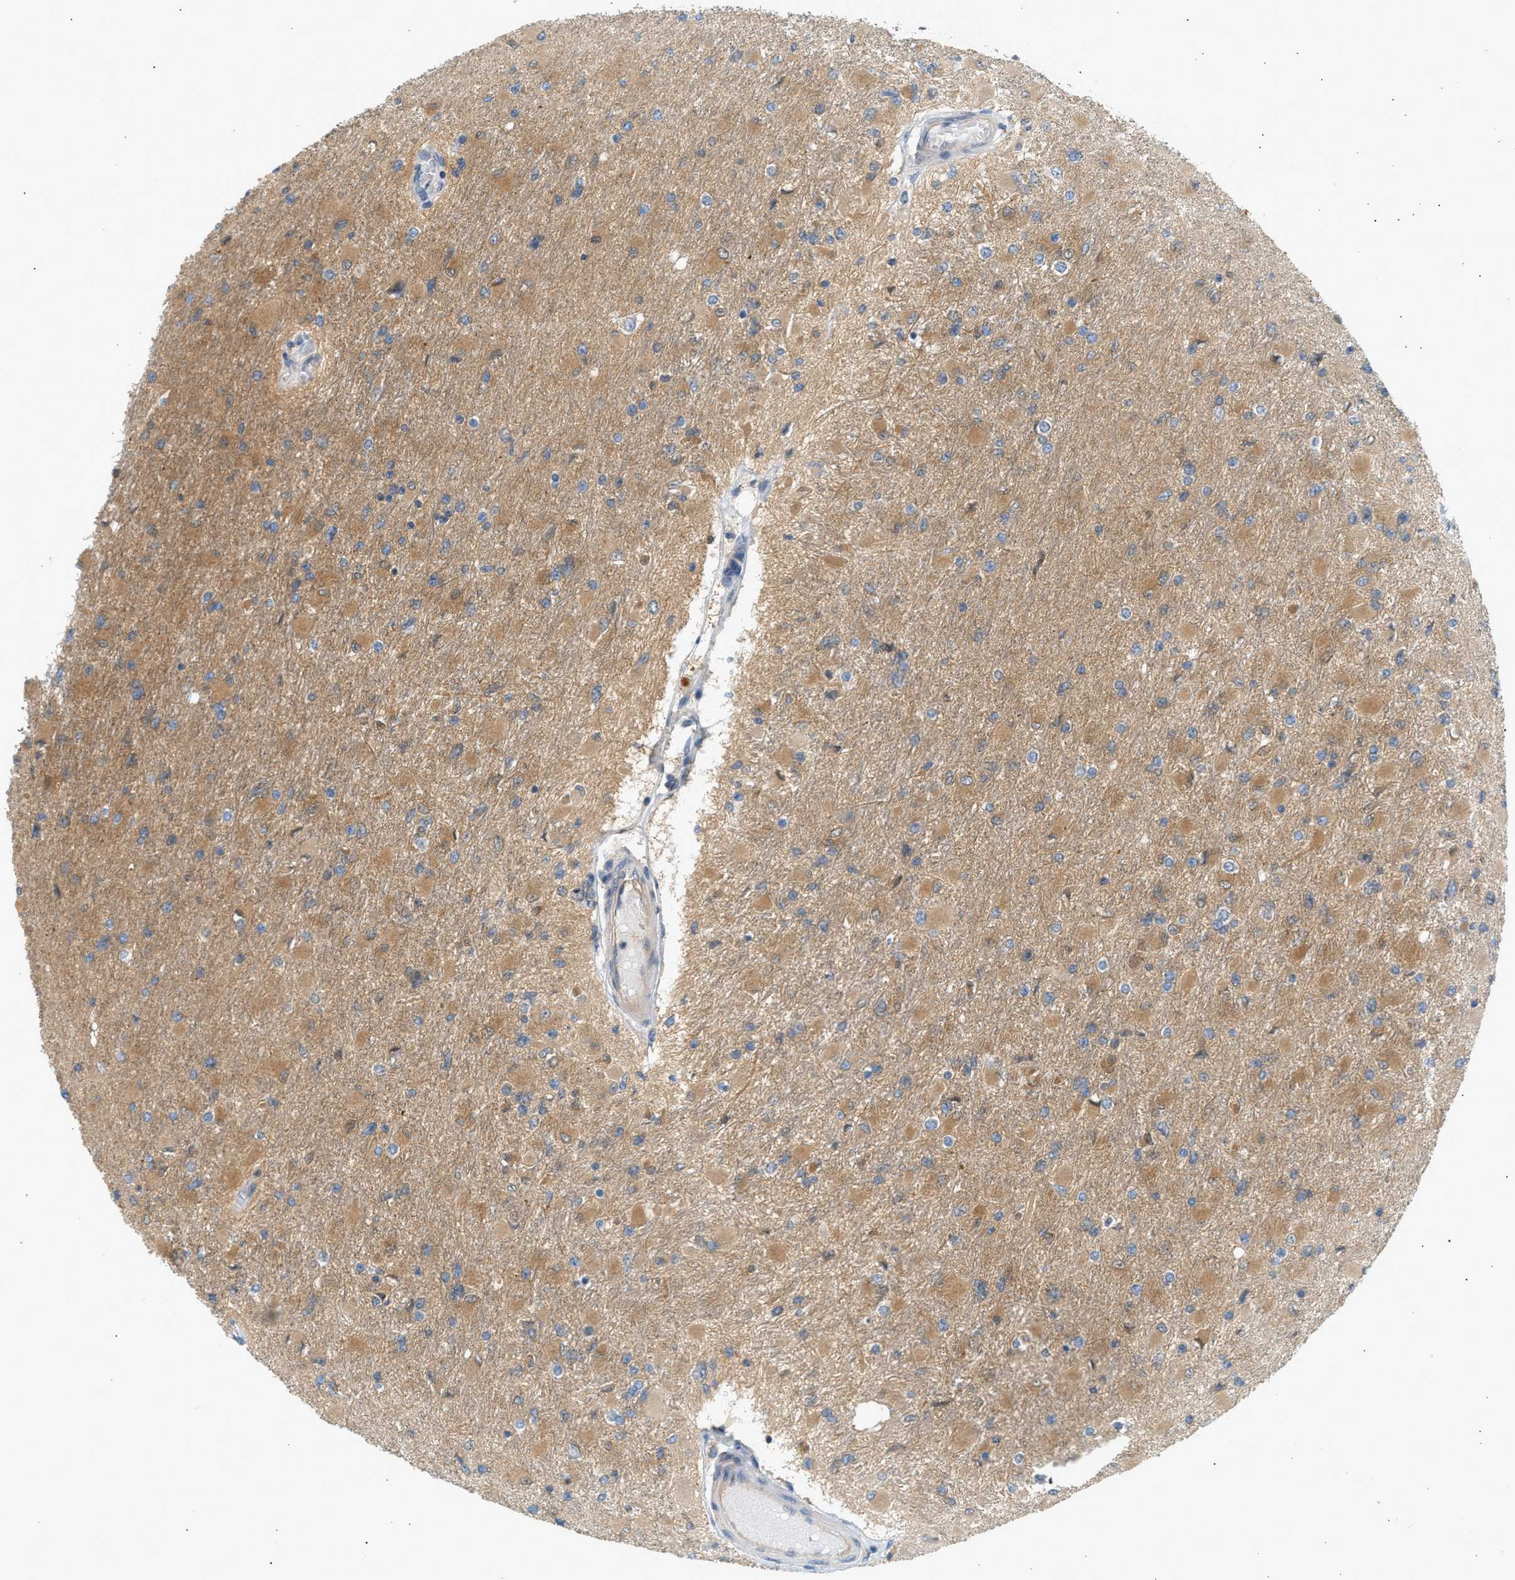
{"staining": {"intensity": "moderate", "quantity": ">75%", "location": "cytoplasmic/membranous"}, "tissue": "glioma", "cell_type": "Tumor cells", "image_type": "cancer", "snomed": [{"axis": "morphology", "description": "Glioma, malignant, High grade"}, {"axis": "topography", "description": "Cerebral cortex"}], "caption": "High-power microscopy captured an IHC histopathology image of glioma, revealing moderate cytoplasmic/membranous positivity in about >75% of tumor cells.", "gene": "PAFAH1B1", "patient": {"sex": "female", "age": 36}}